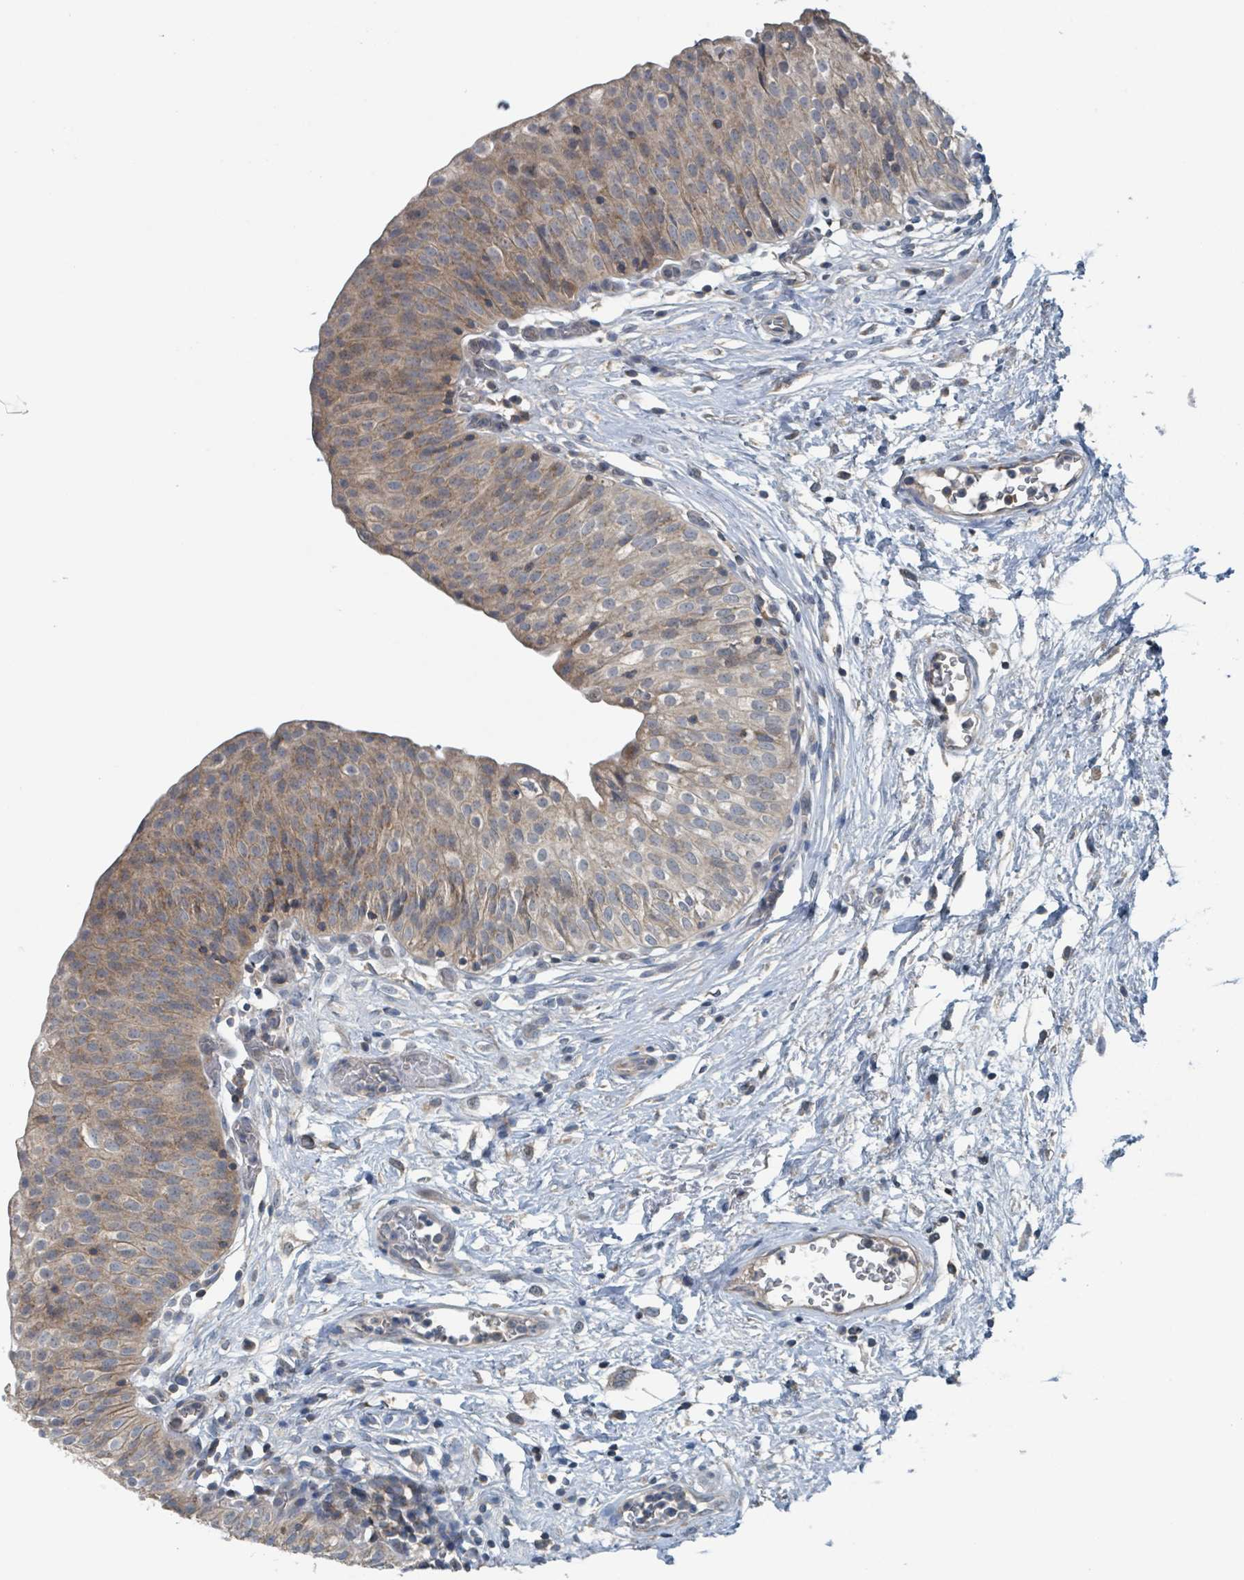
{"staining": {"intensity": "moderate", "quantity": ">75%", "location": "cytoplasmic/membranous"}, "tissue": "urinary bladder", "cell_type": "Urothelial cells", "image_type": "normal", "snomed": [{"axis": "morphology", "description": "Normal tissue, NOS"}, {"axis": "topography", "description": "Urinary bladder"}], "caption": "Urinary bladder stained with a brown dye exhibits moderate cytoplasmic/membranous positive positivity in about >75% of urothelial cells.", "gene": "ACBD4", "patient": {"sex": "male", "age": 55}}